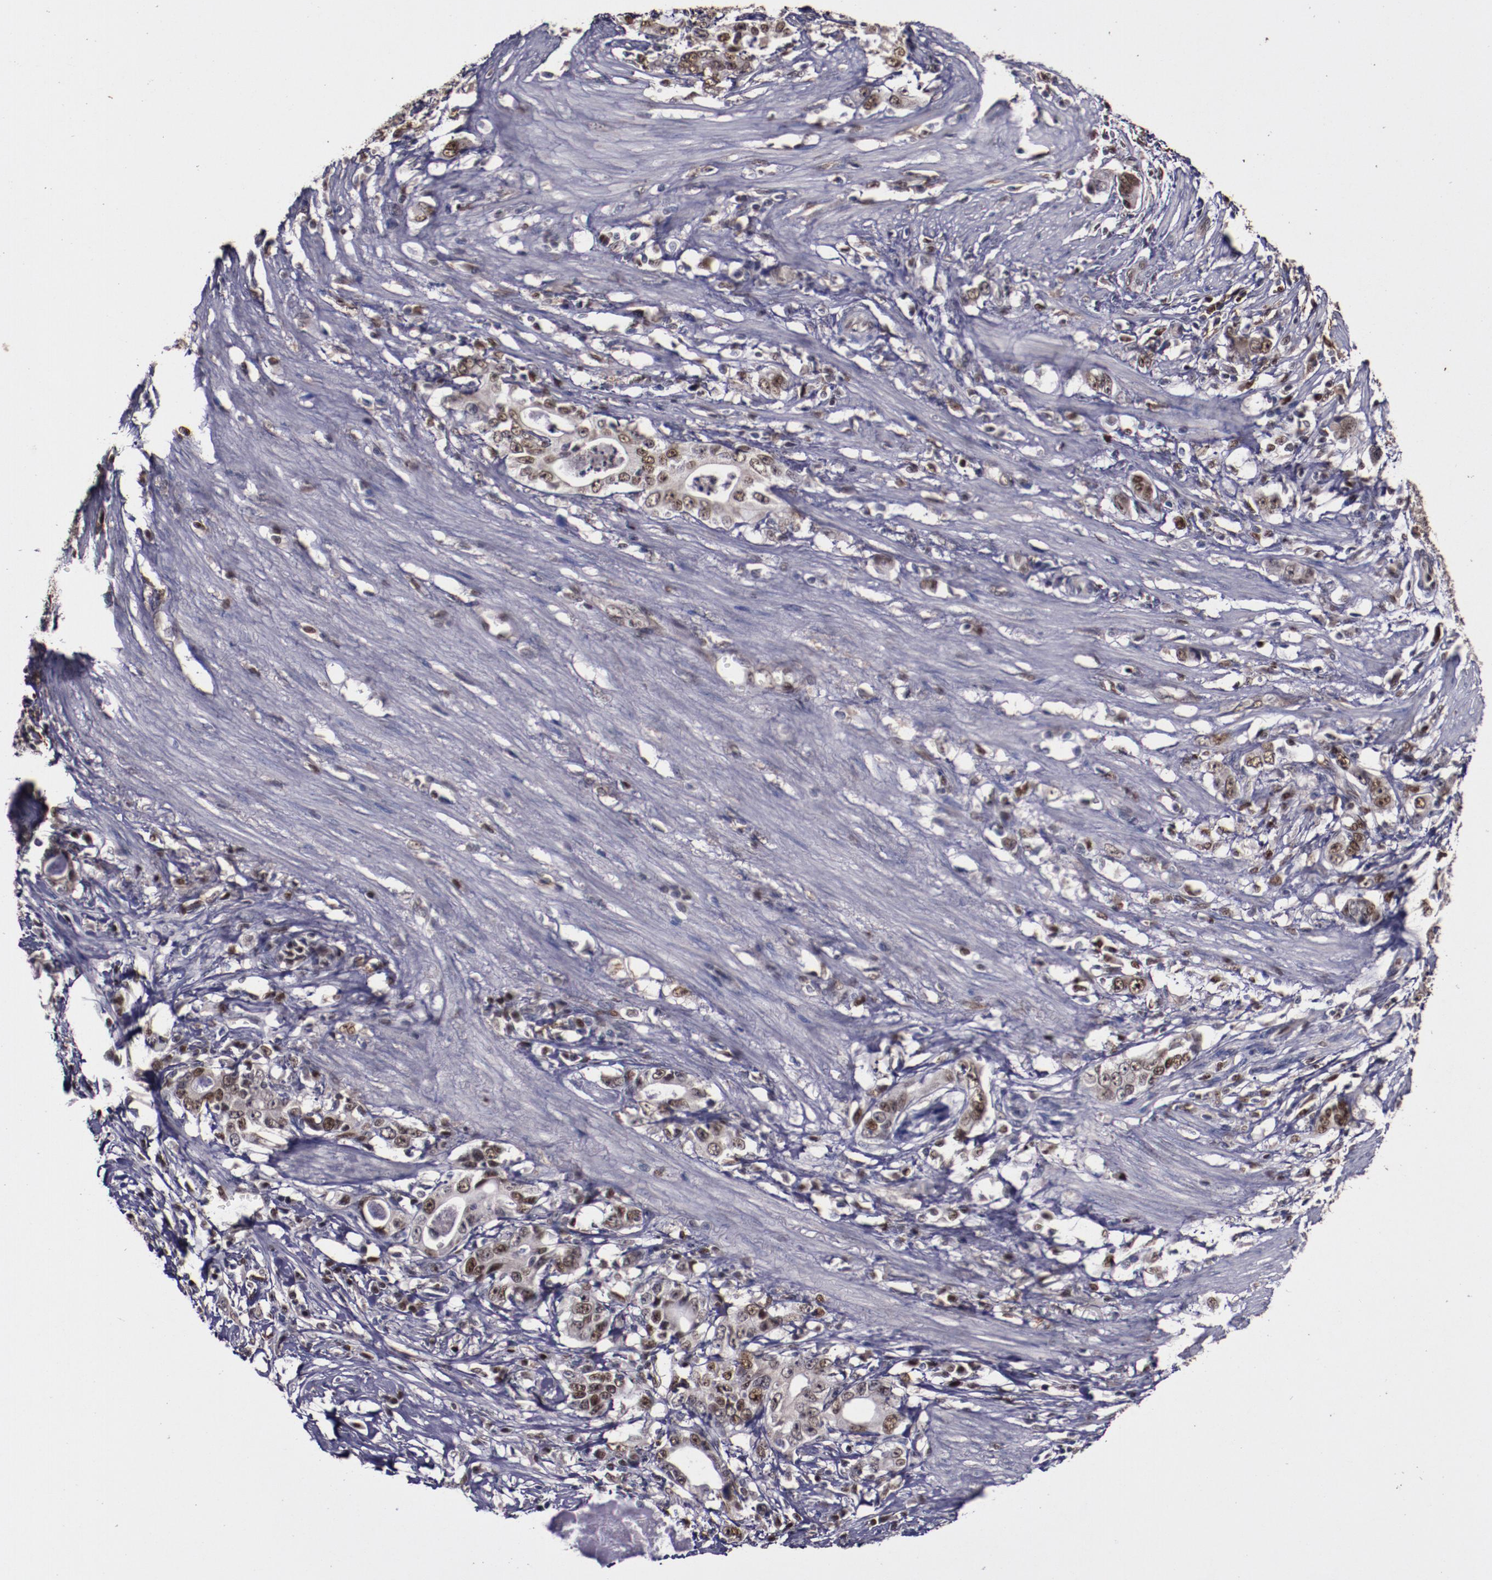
{"staining": {"intensity": "moderate", "quantity": ">75%", "location": "nuclear"}, "tissue": "stomach cancer", "cell_type": "Tumor cells", "image_type": "cancer", "snomed": [{"axis": "morphology", "description": "Adenocarcinoma, NOS"}, {"axis": "topography", "description": "Stomach, lower"}], "caption": "Immunohistochemistry of adenocarcinoma (stomach) shows medium levels of moderate nuclear positivity in about >75% of tumor cells. The staining was performed using DAB (3,3'-diaminobenzidine) to visualize the protein expression in brown, while the nuclei were stained in blue with hematoxylin (Magnification: 20x).", "gene": "CHEK2", "patient": {"sex": "female", "age": 72}}